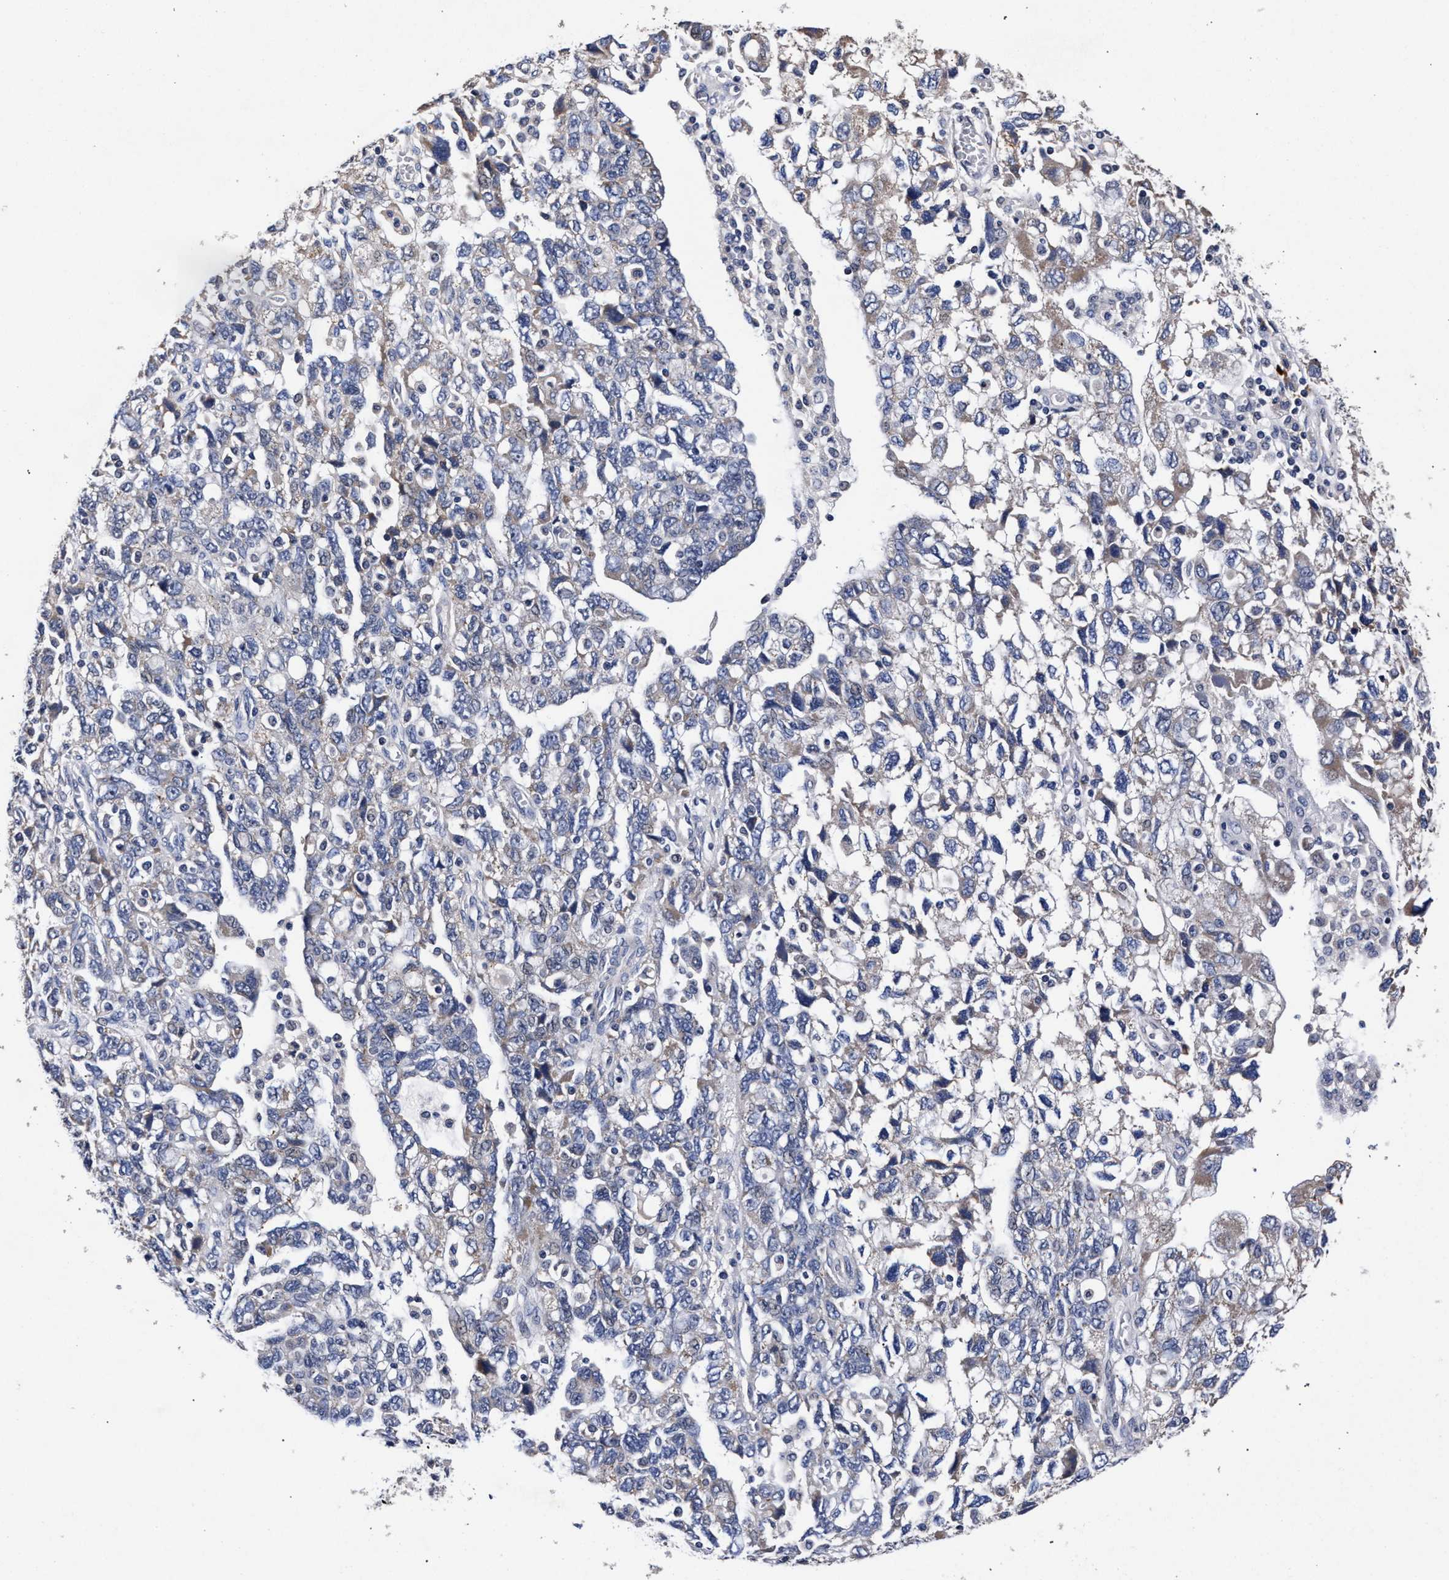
{"staining": {"intensity": "weak", "quantity": "<25%", "location": "cytoplasmic/membranous"}, "tissue": "ovarian cancer", "cell_type": "Tumor cells", "image_type": "cancer", "snomed": [{"axis": "morphology", "description": "Carcinoma, NOS"}, {"axis": "morphology", "description": "Cystadenocarcinoma, serous, NOS"}, {"axis": "topography", "description": "Ovary"}], "caption": "Immunohistochemistry (IHC) micrograph of neoplastic tissue: ovarian cancer (serous cystadenocarcinoma) stained with DAB displays no significant protein positivity in tumor cells. (DAB (3,3'-diaminobenzidine) IHC, high magnification).", "gene": "CFAP95", "patient": {"sex": "female", "age": 69}}